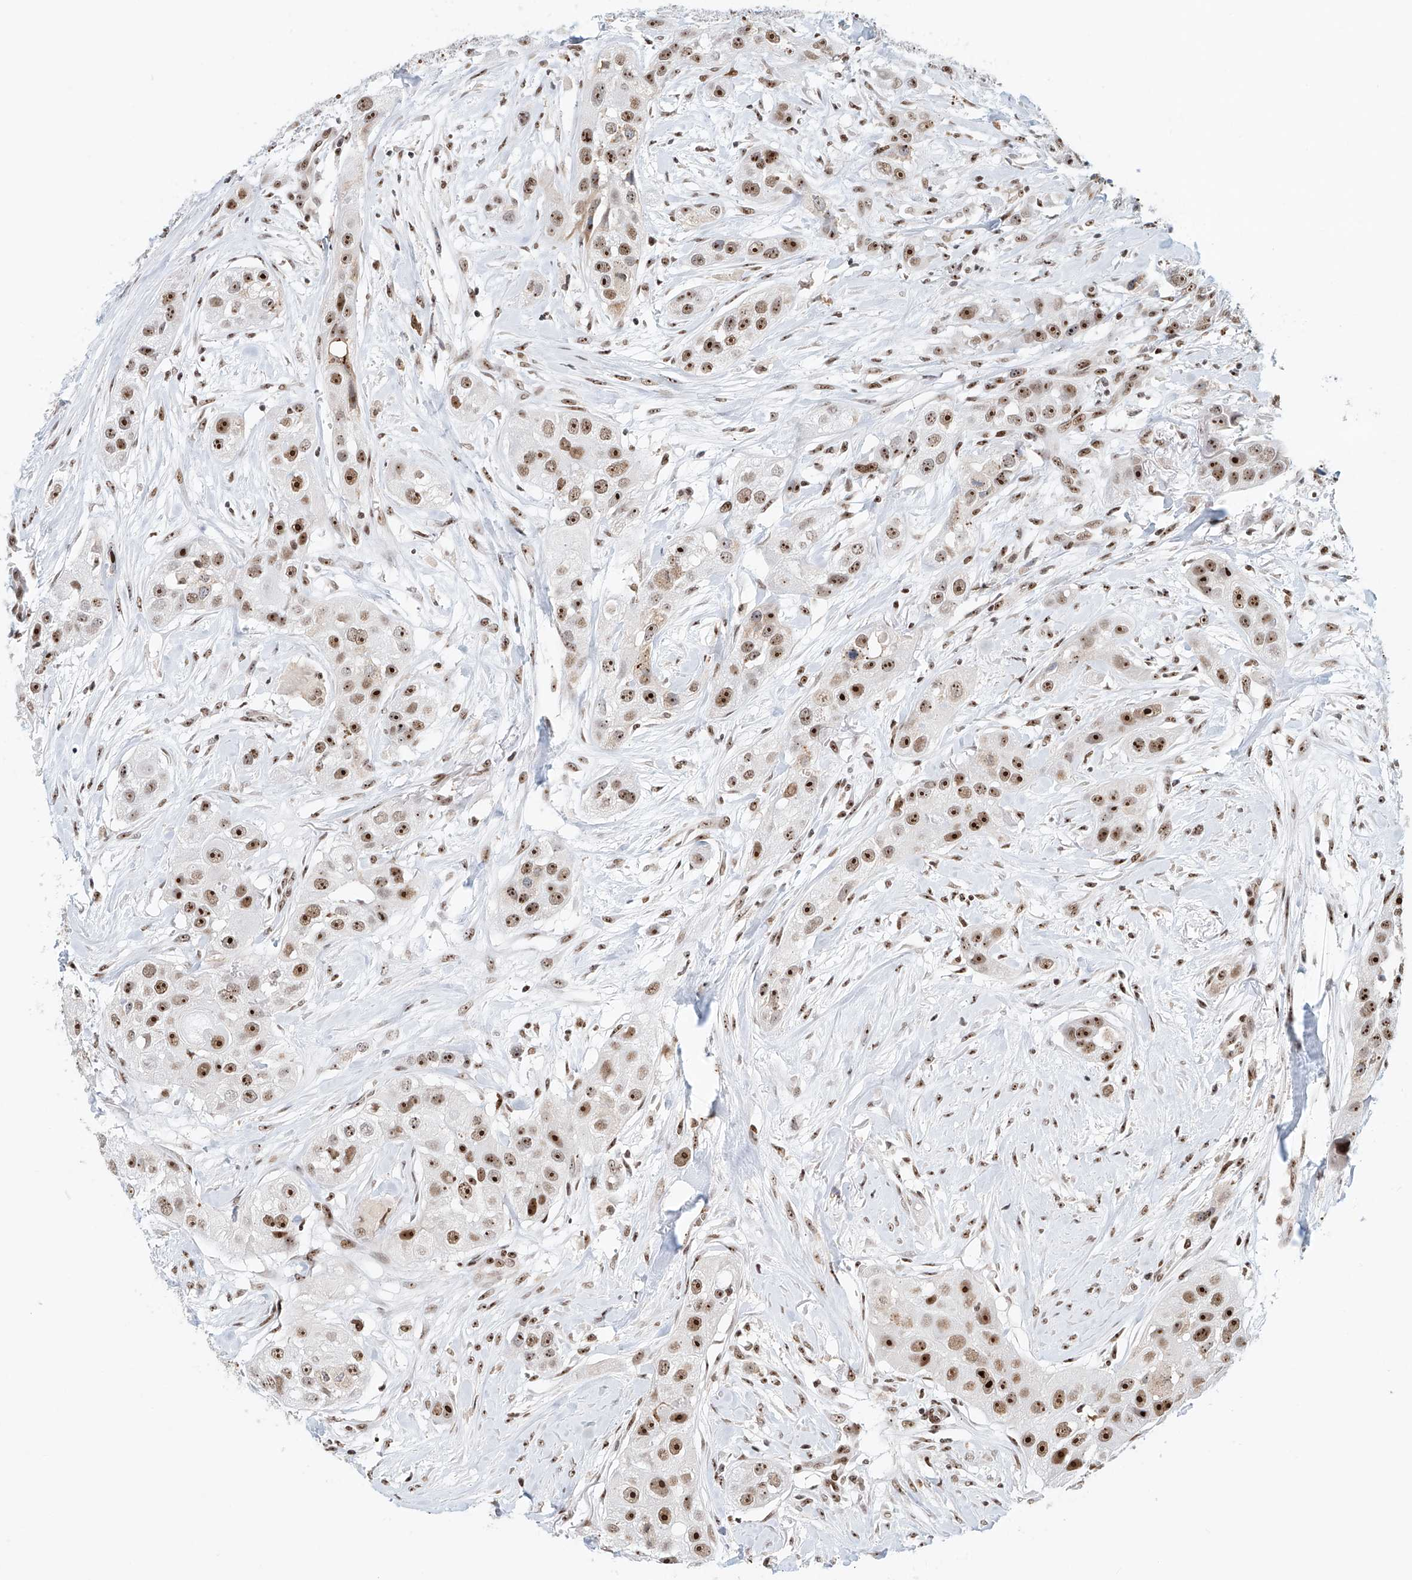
{"staining": {"intensity": "strong", "quantity": ">75%", "location": "nuclear"}, "tissue": "head and neck cancer", "cell_type": "Tumor cells", "image_type": "cancer", "snomed": [{"axis": "morphology", "description": "Normal tissue, NOS"}, {"axis": "morphology", "description": "Squamous cell carcinoma, NOS"}, {"axis": "topography", "description": "Skeletal muscle"}, {"axis": "topography", "description": "Head-Neck"}], "caption": "Squamous cell carcinoma (head and neck) stained for a protein (brown) exhibits strong nuclear positive positivity in about >75% of tumor cells.", "gene": "PRUNE2", "patient": {"sex": "male", "age": 51}}